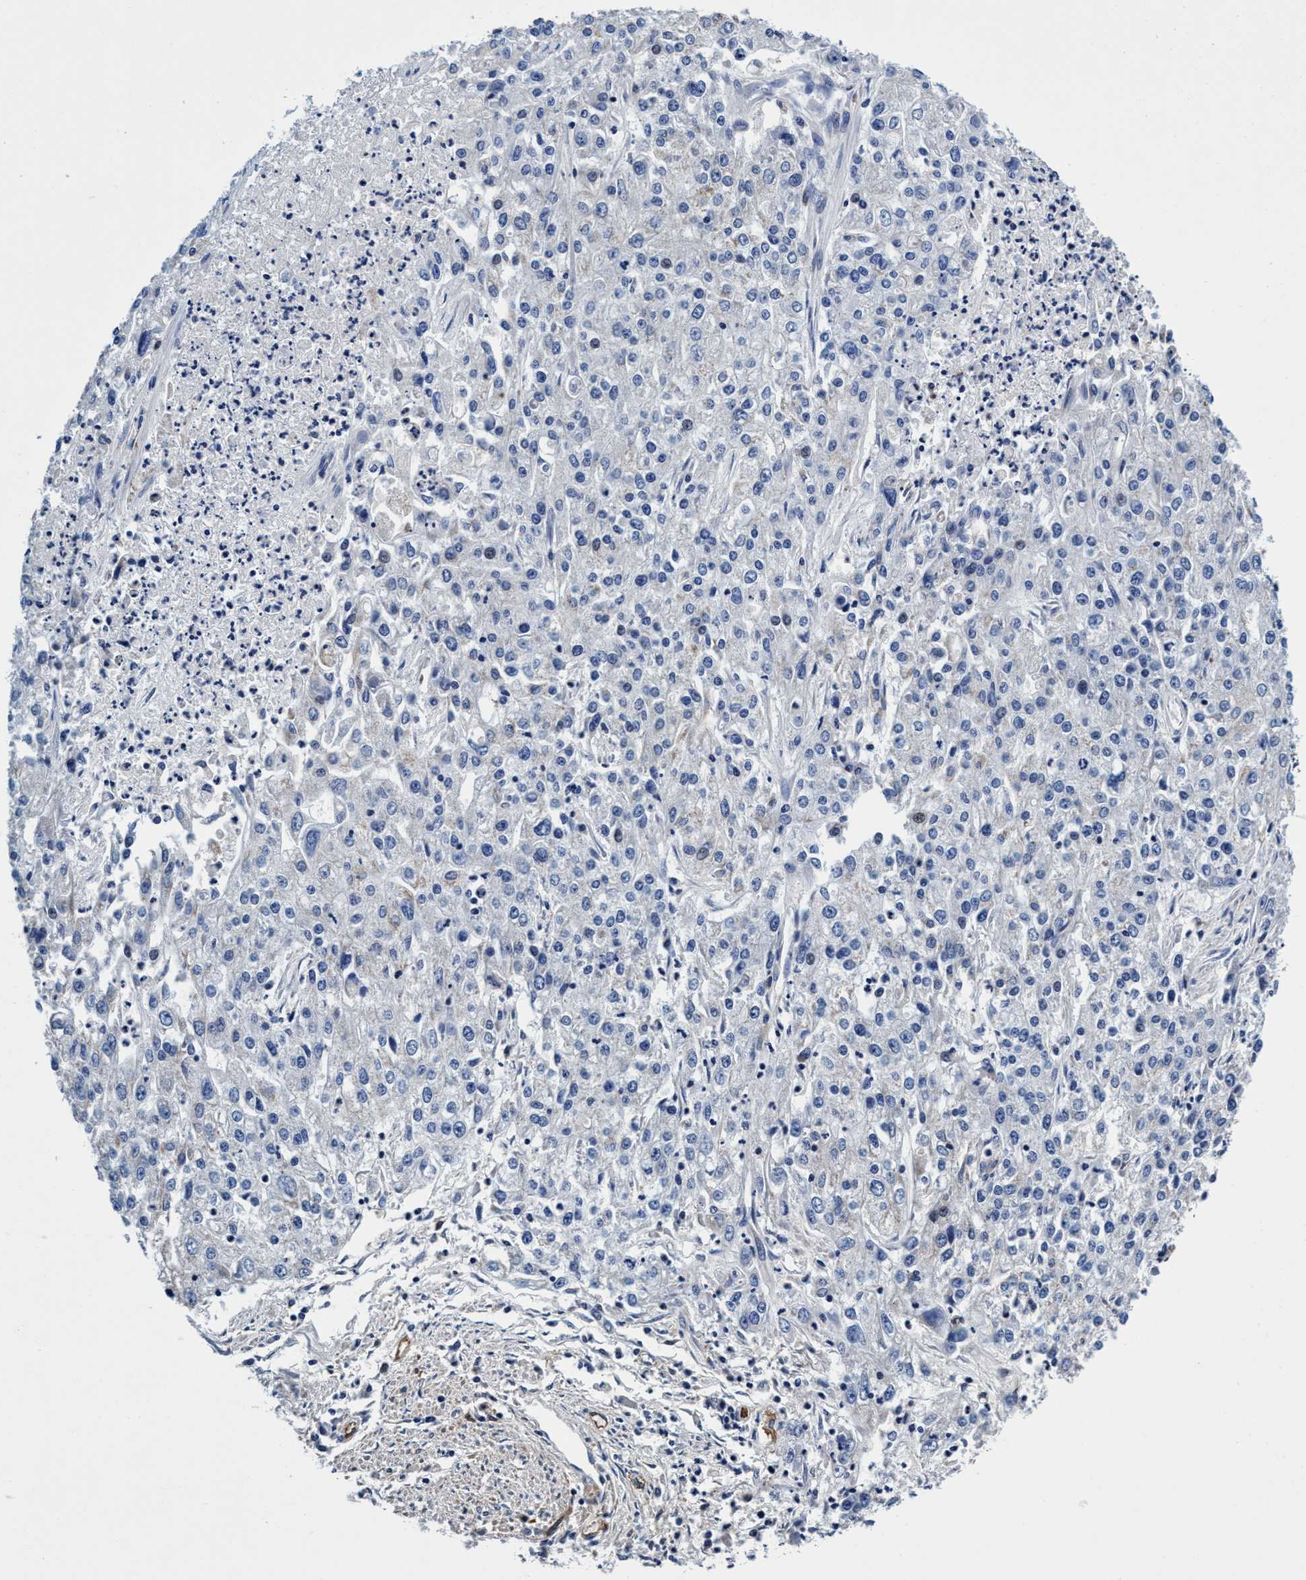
{"staining": {"intensity": "negative", "quantity": "none", "location": "none"}, "tissue": "endometrial cancer", "cell_type": "Tumor cells", "image_type": "cancer", "snomed": [{"axis": "morphology", "description": "Adenocarcinoma, NOS"}, {"axis": "topography", "description": "Endometrium"}], "caption": "This is an immunohistochemistry photomicrograph of human endometrial cancer (adenocarcinoma). There is no expression in tumor cells.", "gene": "UBALD2", "patient": {"sex": "female", "age": 49}}